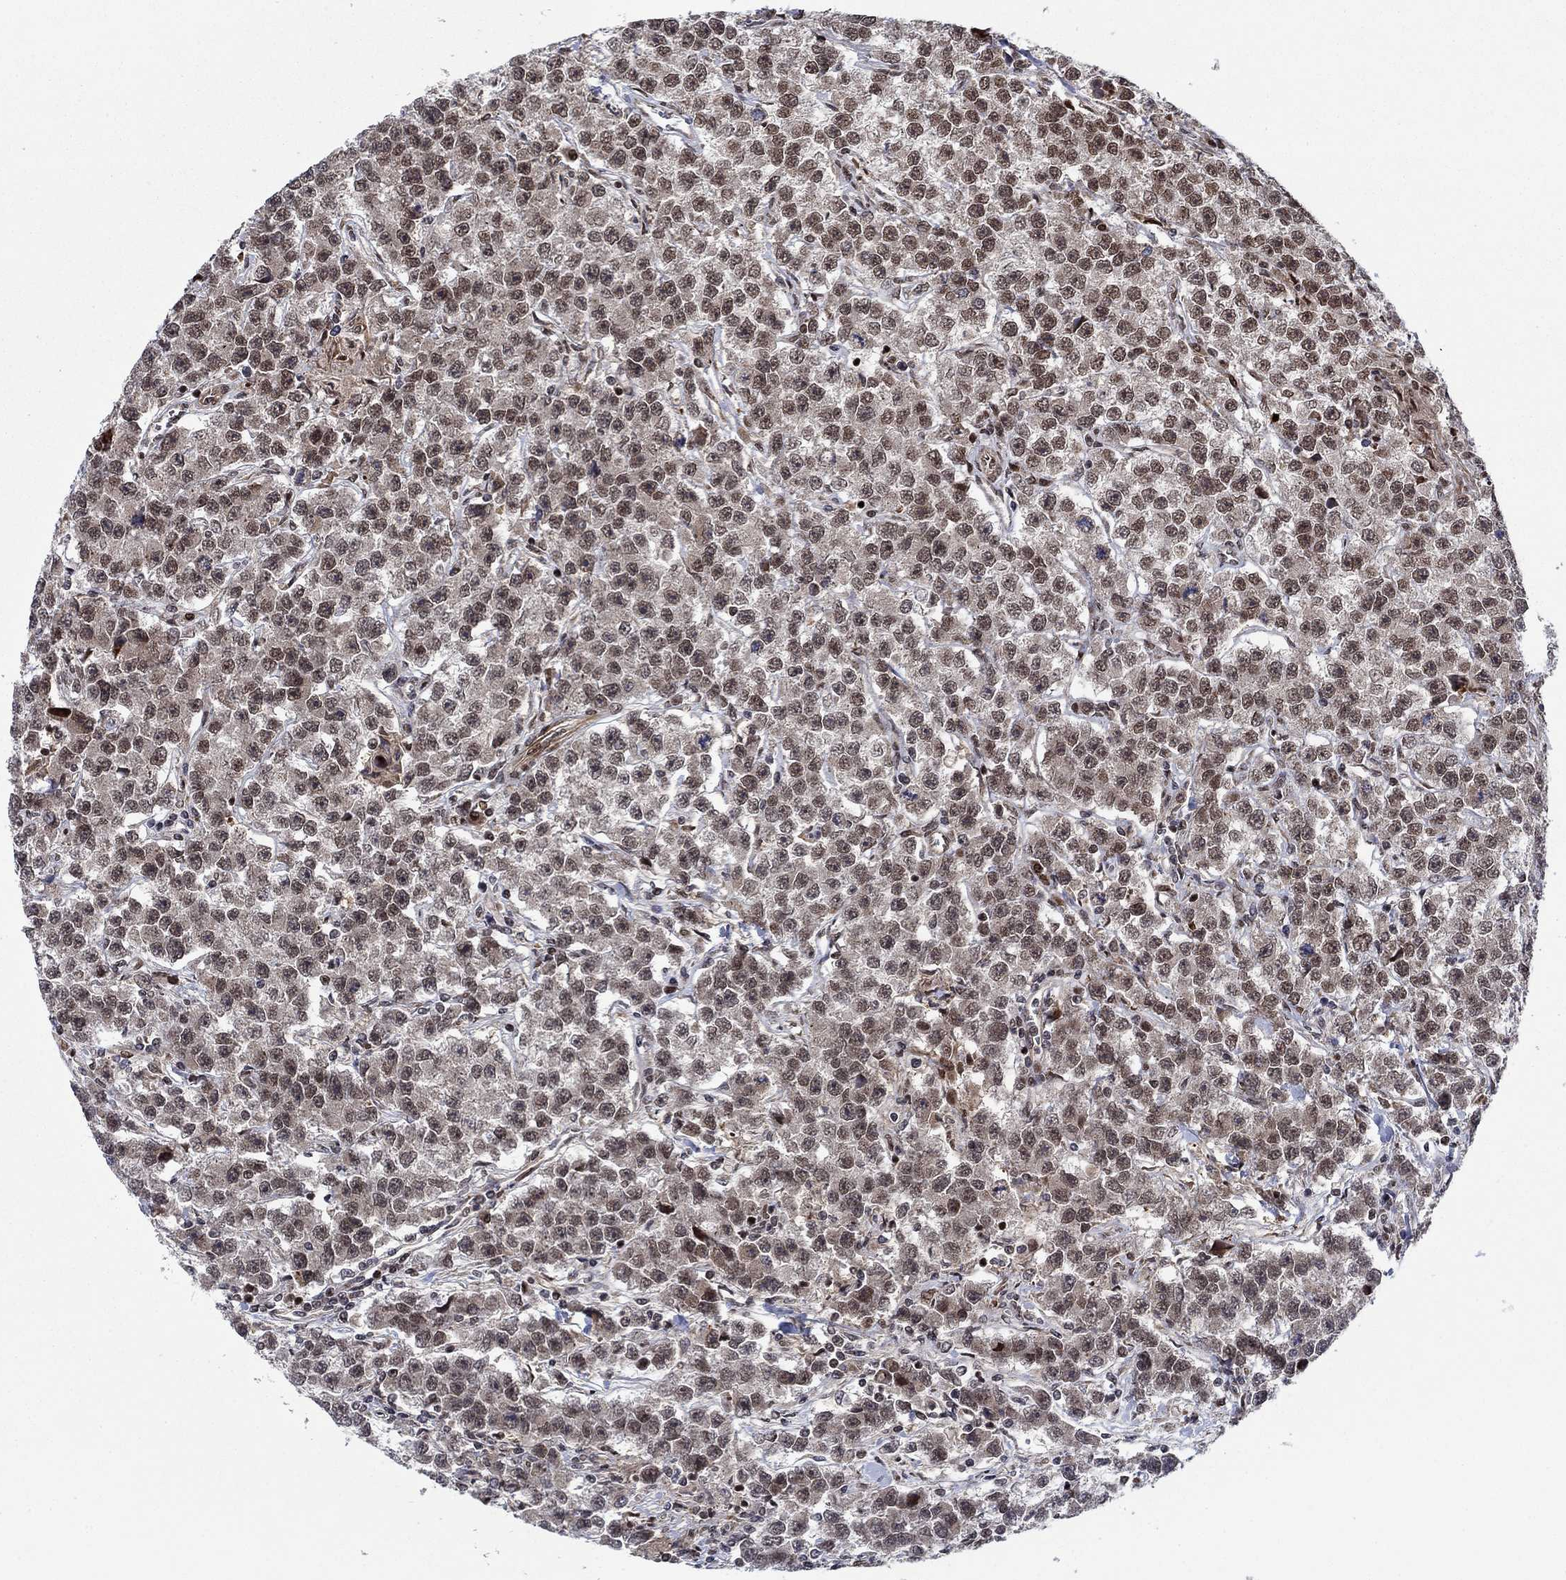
{"staining": {"intensity": "weak", "quantity": "25%-75%", "location": "nuclear"}, "tissue": "testis cancer", "cell_type": "Tumor cells", "image_type": "cancer", "snomed": [{"axis": "morphology", "description": "Seminoma, NOS"}, {"axis": "topography", "description": "Testis"}], "caption": "There is low levels of weak nuclear expression in tumor cells of testis seminoma, as demonstrated by immunohistochemical staining (brown color).", "gene": "PRICKLE4", "patient": {"sex": "male", "age": 59}}